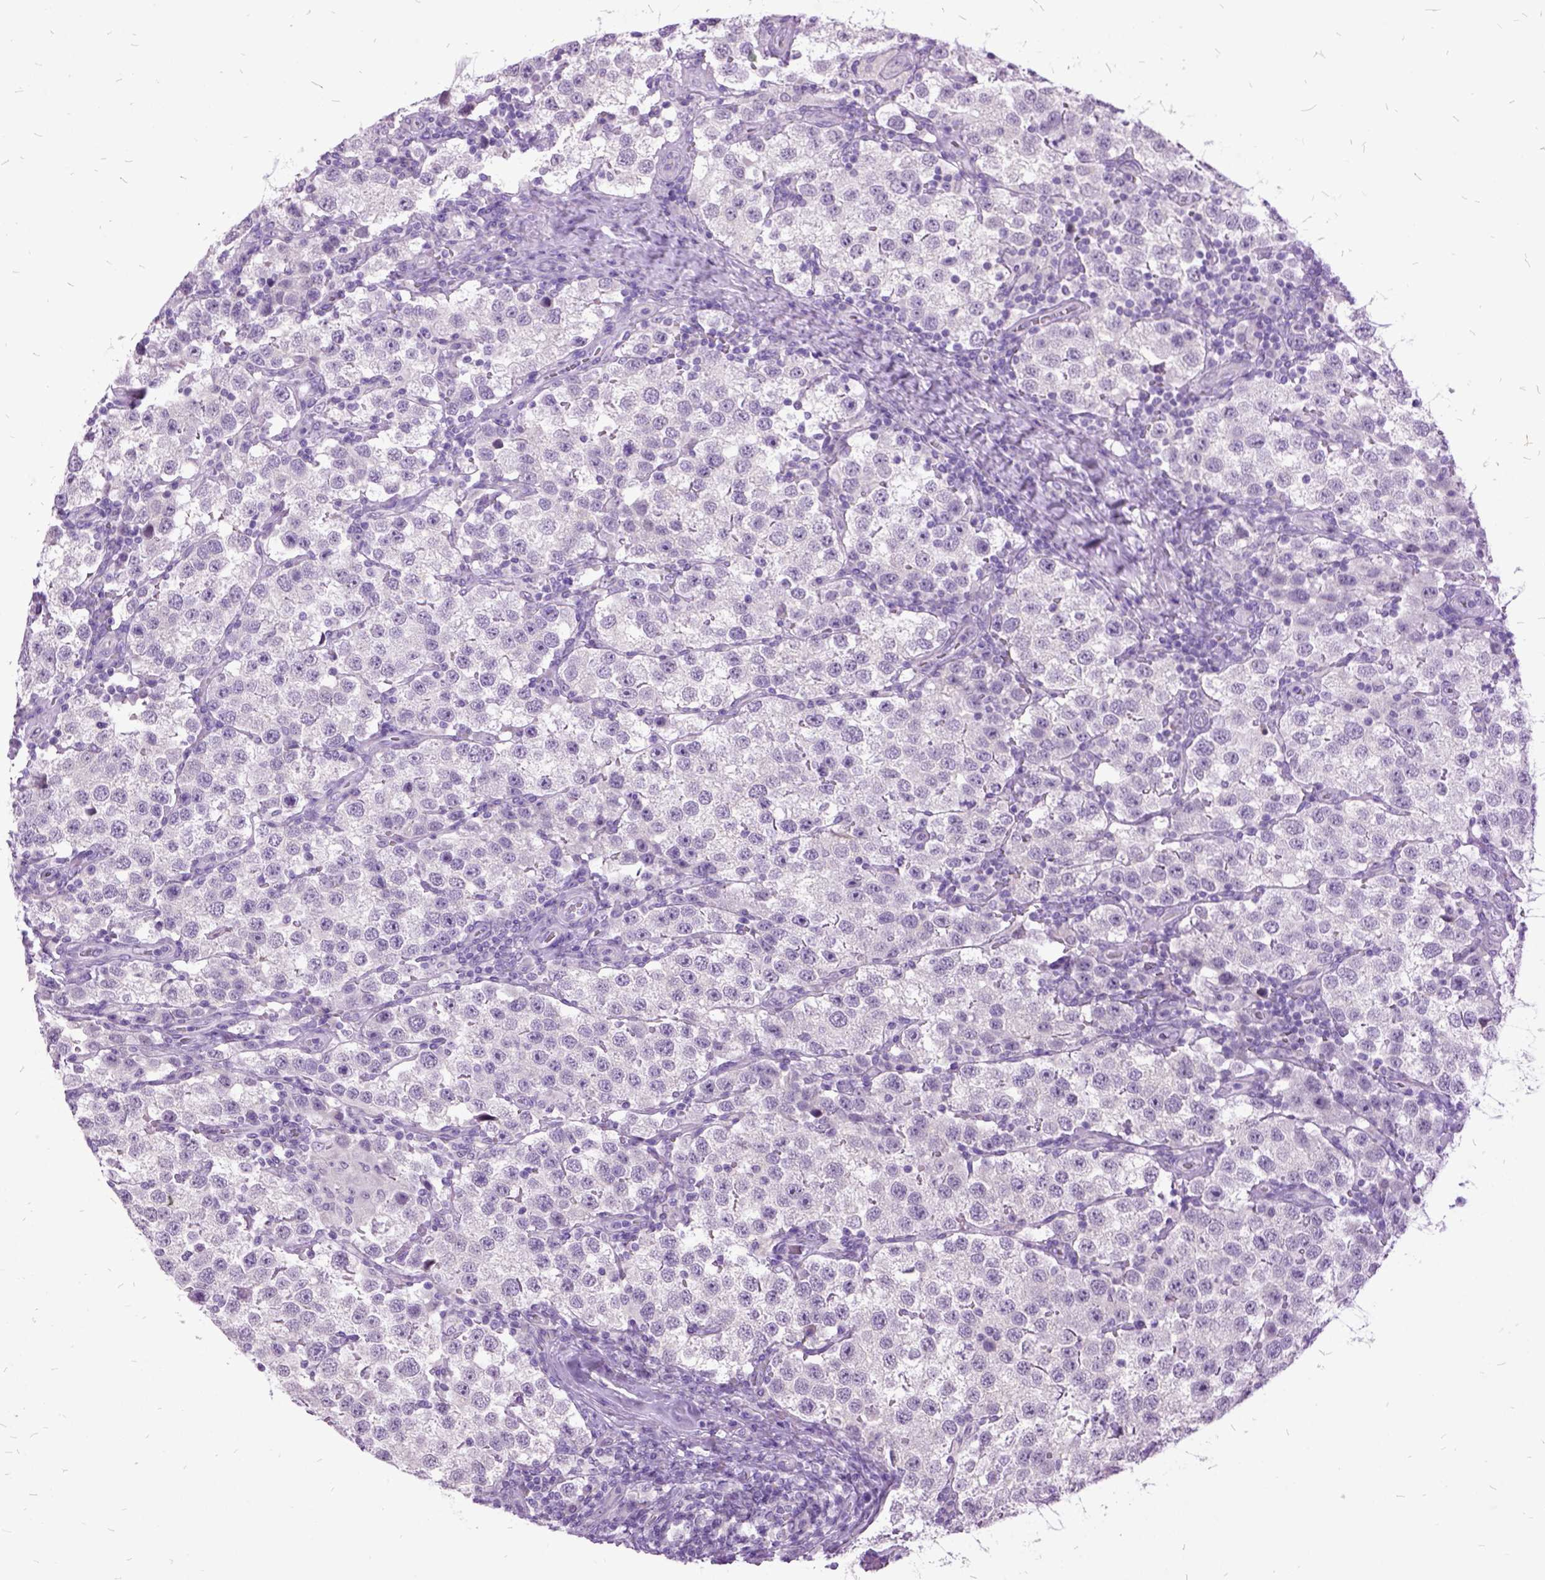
{"staining": {"intensity": "negative", "quantity": "none", "location": "none"}, "tissue": "testis cancer", "cell_type": "Tumor cells", "image_type": "cancer", "snomed": [{"axis": "morphology", "description": "Seminoma, NOS"}, {"axis": "topography", "description": "Testis"}], "caption": "Immunohistochemistry photomicrograph of seminoma (testis) stained for a protein (brown), which exhibits no expression in tumor cells.", "gene": "MME", "patient": {"sex": "male", "age": 37}}